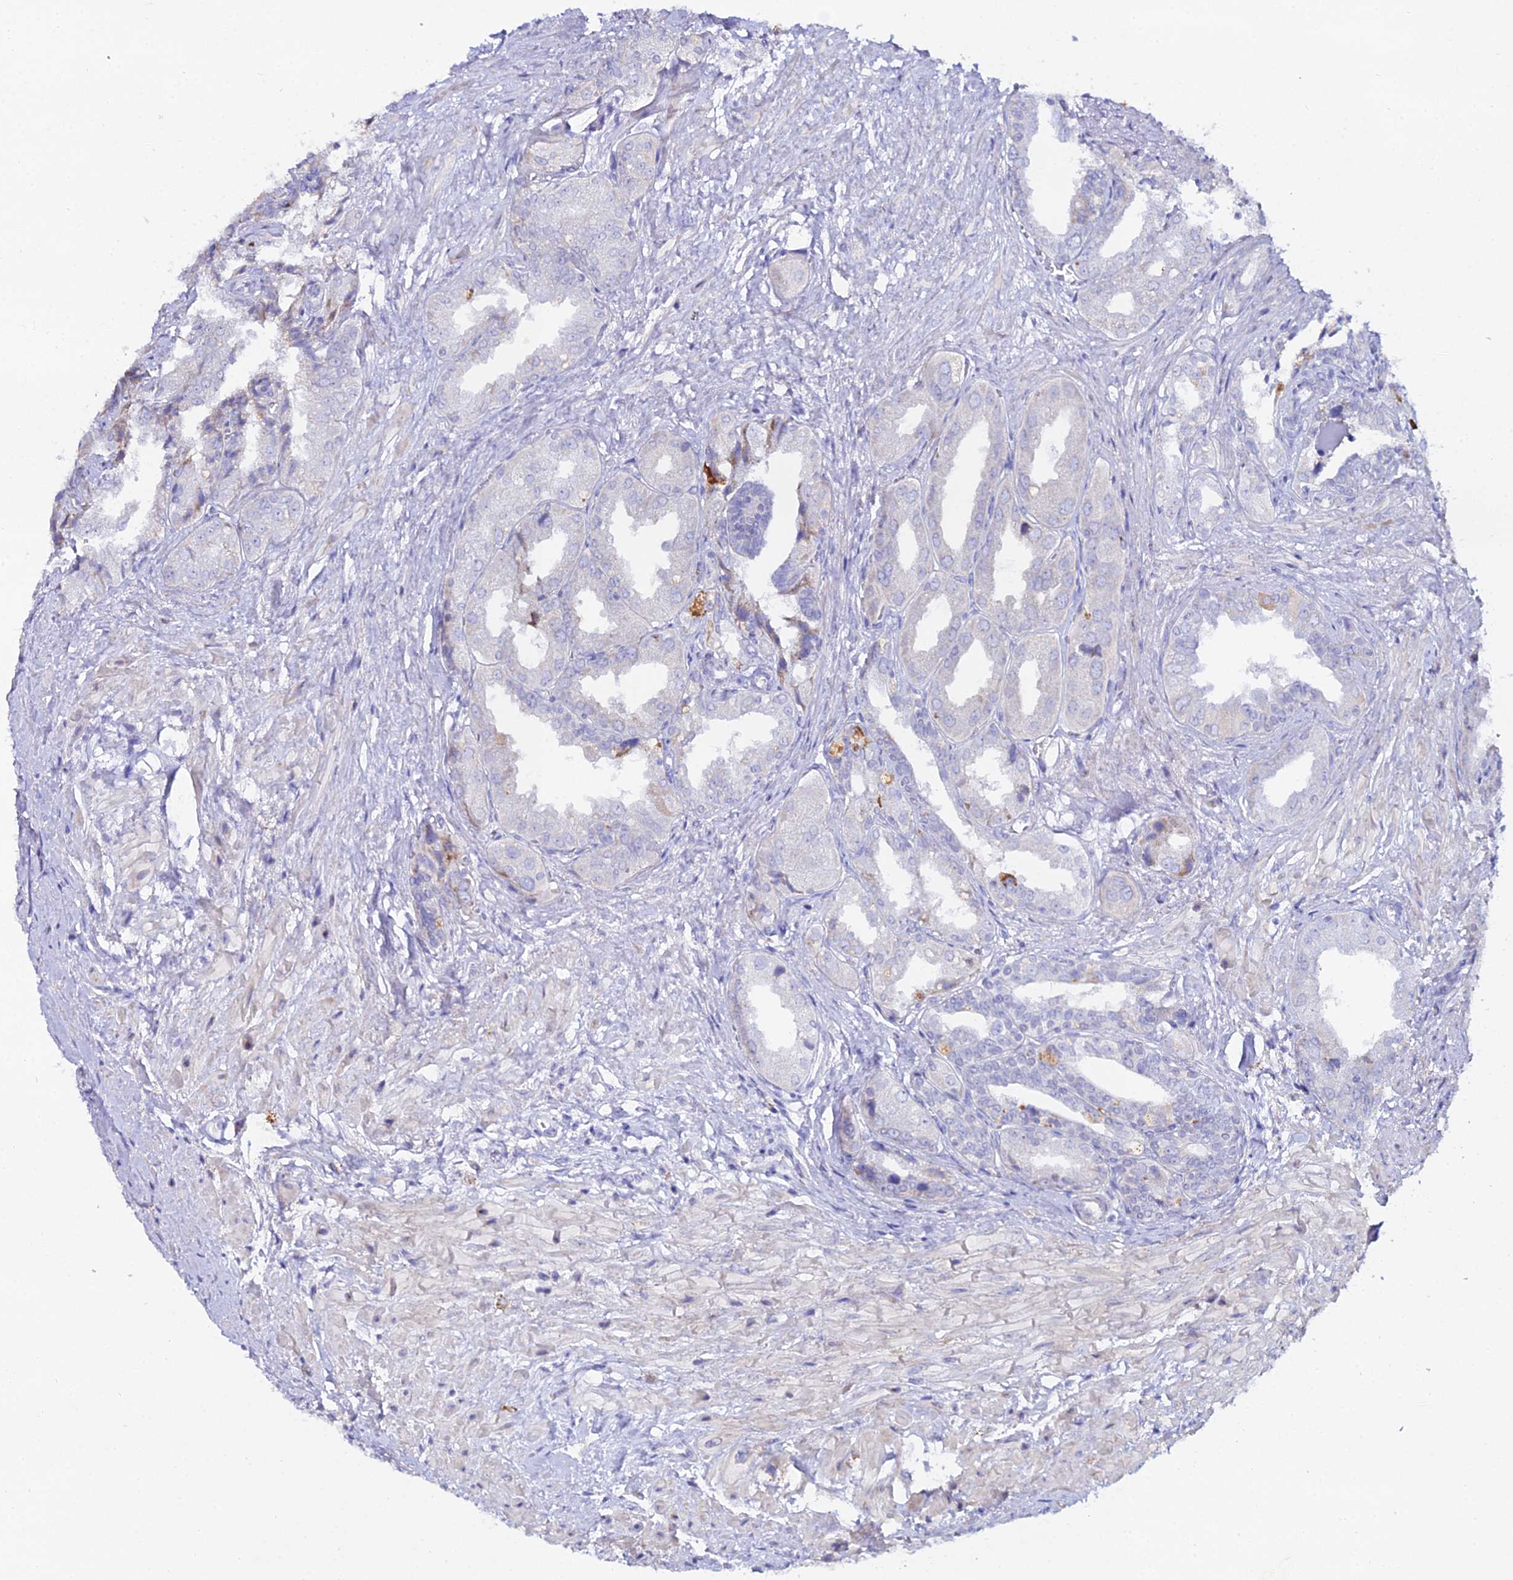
{"staining": {"intensity": "negative", "quantity": "none", "location": "none"}, "tissue": "seminal vesicle", "cell_type": "Glandular cells", "image_type": "normal", "snomed": [{"axis": "morphology", "description": "Normal tissue, NOS"}, {"axis": "topography", "description": "Seminal veicle"}], "caption": "Micrograph shows no protein staining in glandular cells of benign seminal vesicle. The staining is performed using DAB brown chromogen with nuclei counter-stained in using hematoxylin.", "gene": "DHX34", "patient": {"sex": "male", "age": 63}}